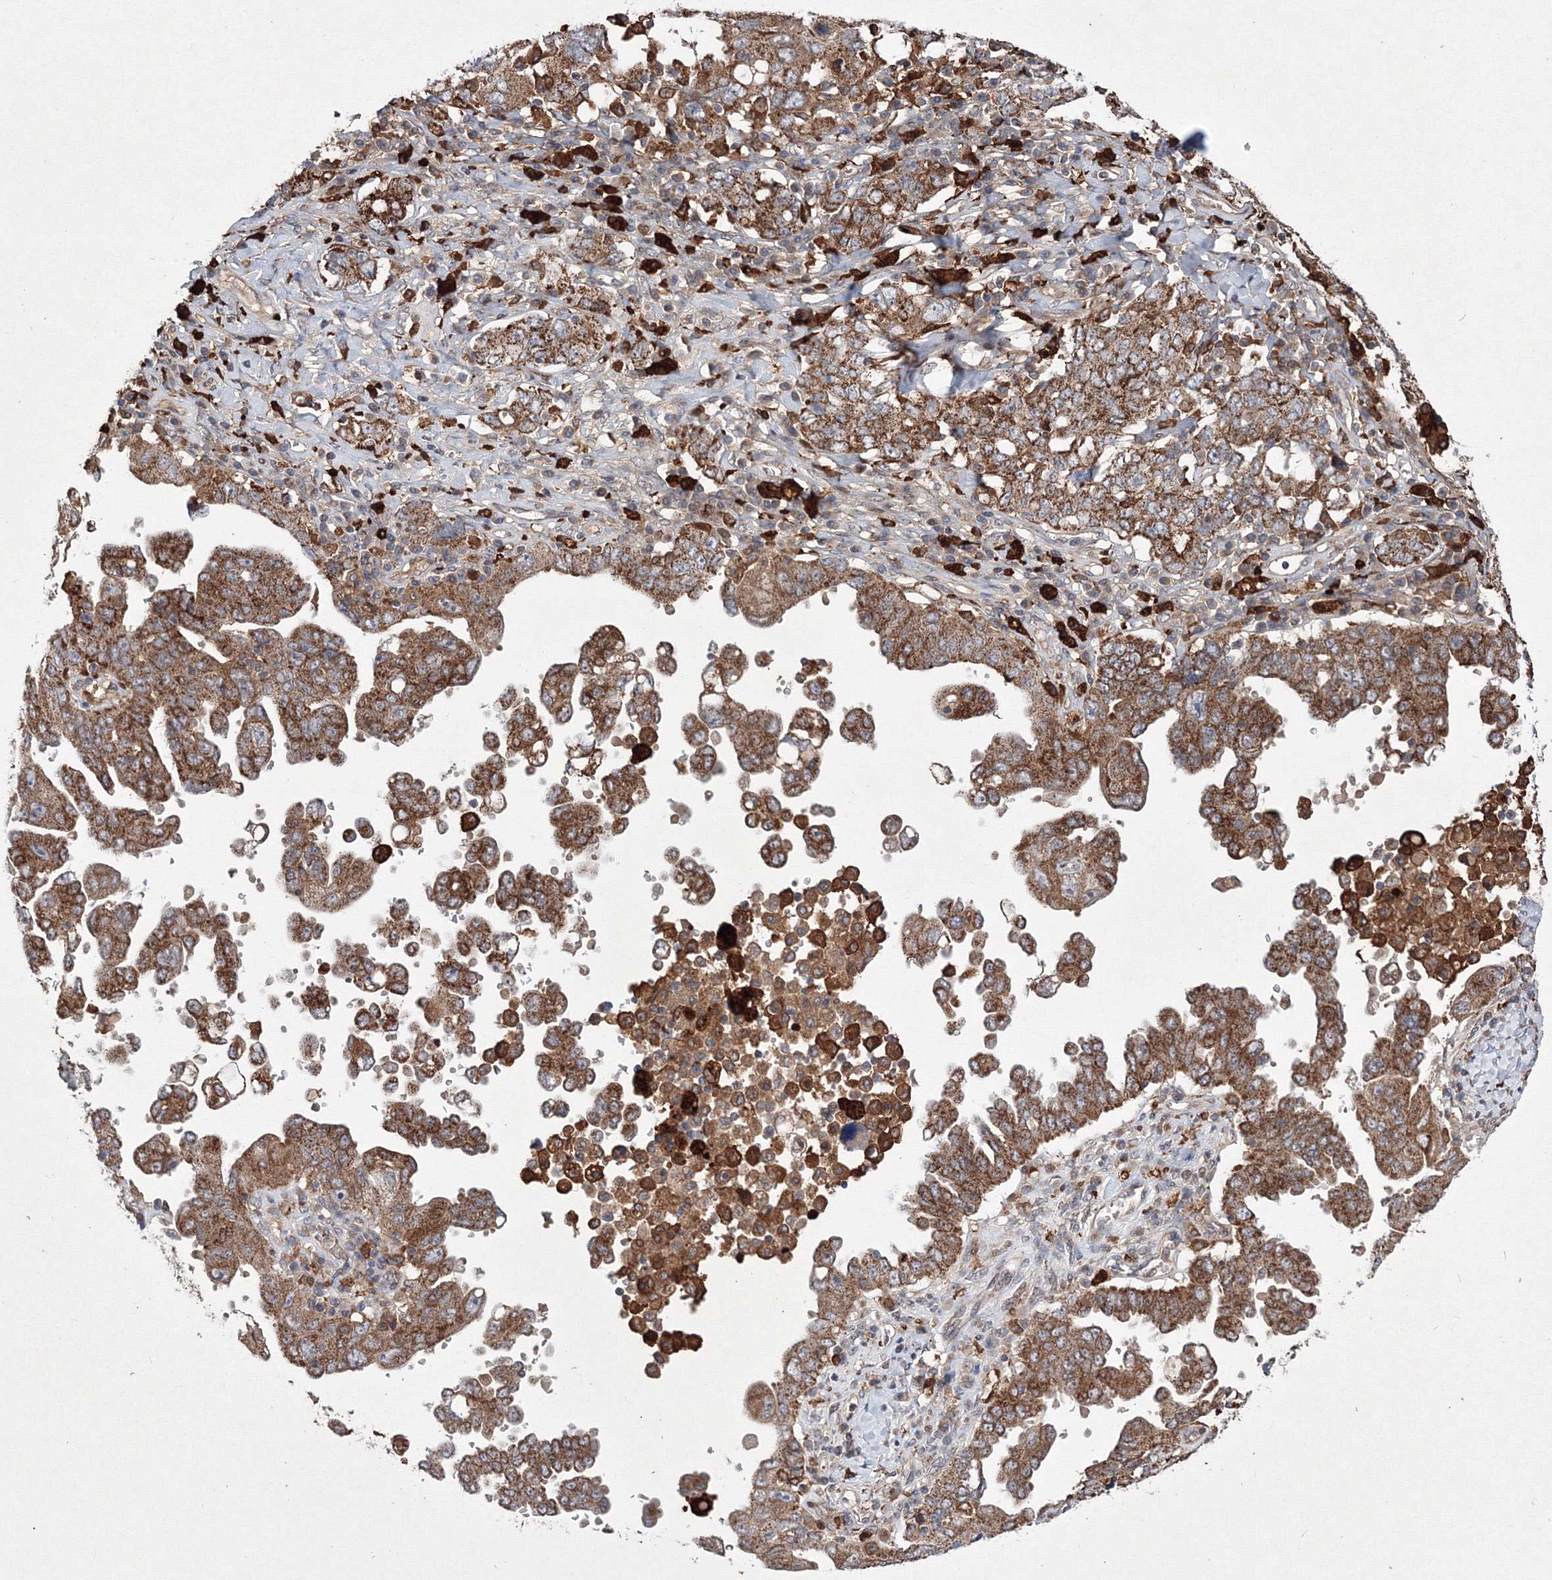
{"staining": {"intensity": "strong", "quantity": ">75%", "location": "cytoplasmic/membranous"}, "tissue": "ovarian cancer", "cell_type": "Tumor cells", "image_type": "cancer", "snomed": [{"axis": "morphology", "description": "Carcinoma, endometroid"}, {"axis": "topography", "description": "Ovary"}], "caption": "DAB (3,3'-diaminobenzidine) immunohistochemical staining of ovarian cancer (endometroid carcinoma) demonstrates strong cytoplasmic/membranous protein expression in approximately >75% of tumor cells. Immunohistochemistry stains the protein of interest in brown and the nuclei are stained blue.", "gene": "RANBP3L", "patient": {"sex": "female", "age": 62}}